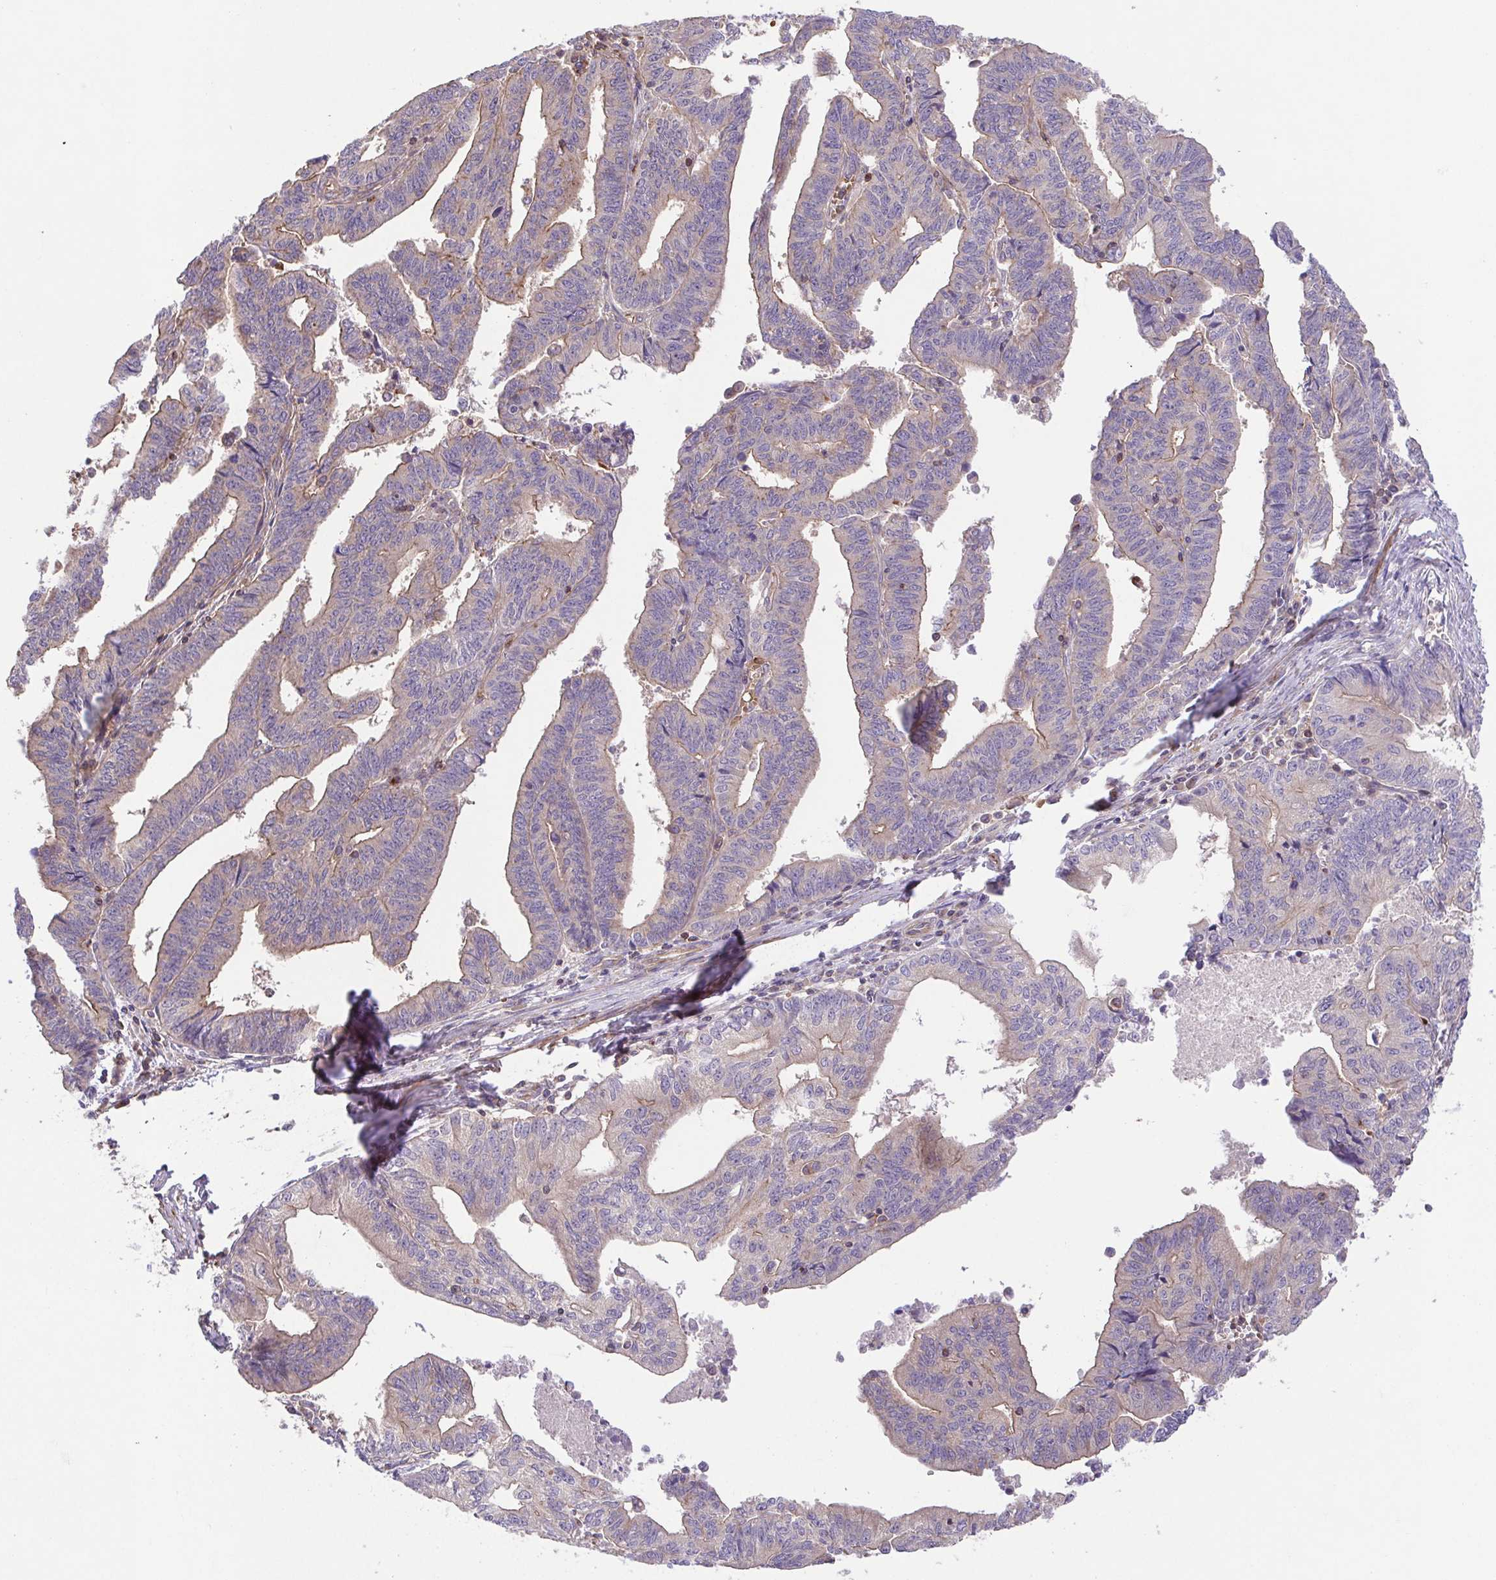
{"staining": {"intensity": "weak", "quantity": "<25%", "location": "cytoplasmic/membranous"}, "tissue": "endometrial cancer", "cell_type": "Tumor cells", "image_type": "cancer", "snomed": [{"axis": "morphology", "description": "Adenocarcinoma, NOS"}, {"axis": "topography", "description": "Endometrium"}], "caption": "IHC image of human endometrial adenocarcinoma stained for a protein (brown), which displays no staining in tumor cells.", "gene": "IDE", "patient": {"sex": "female", "age": 65}}